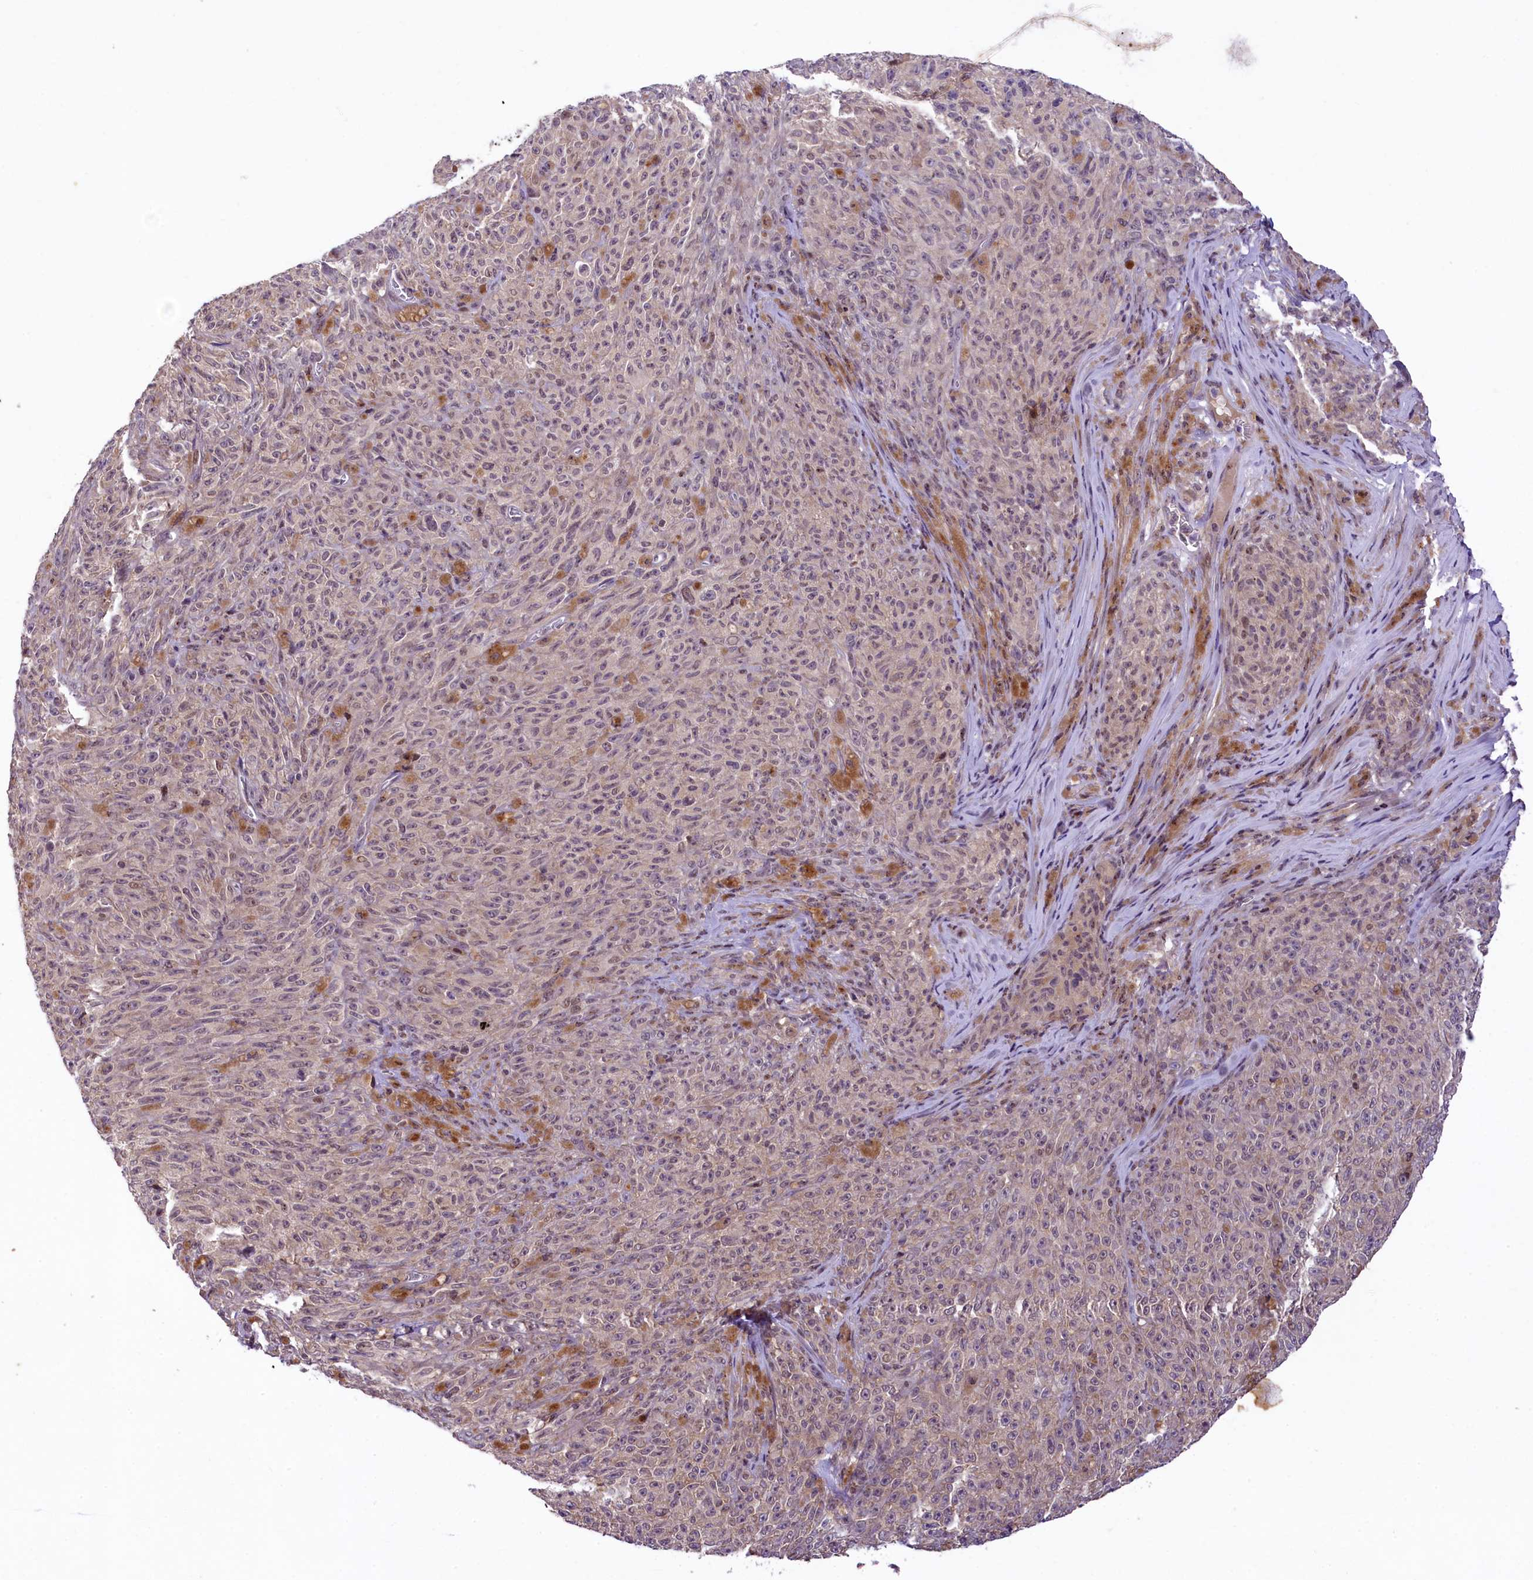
{"staining": {"intensity": "weak", "quantity": "25%-75%", "location": "cytoplasmic/membranous"}, "tissue": "melanoma", "cell_type": "Tumor cells", "image_type": "cancer", "snomed": [{"axis": "morphology", "description": "Malignant melanoma, NOS"}, {"axis": "topography", "description": "Skin"}], "caption": "Human malignant melanoma stained for a protein (brown) exhibits weak cytoplasmic/membranous positive staining in about 25%-75% of tumor cells.", "gene": "RBBP8", "patient": {"sex": "female", "age": 82}}